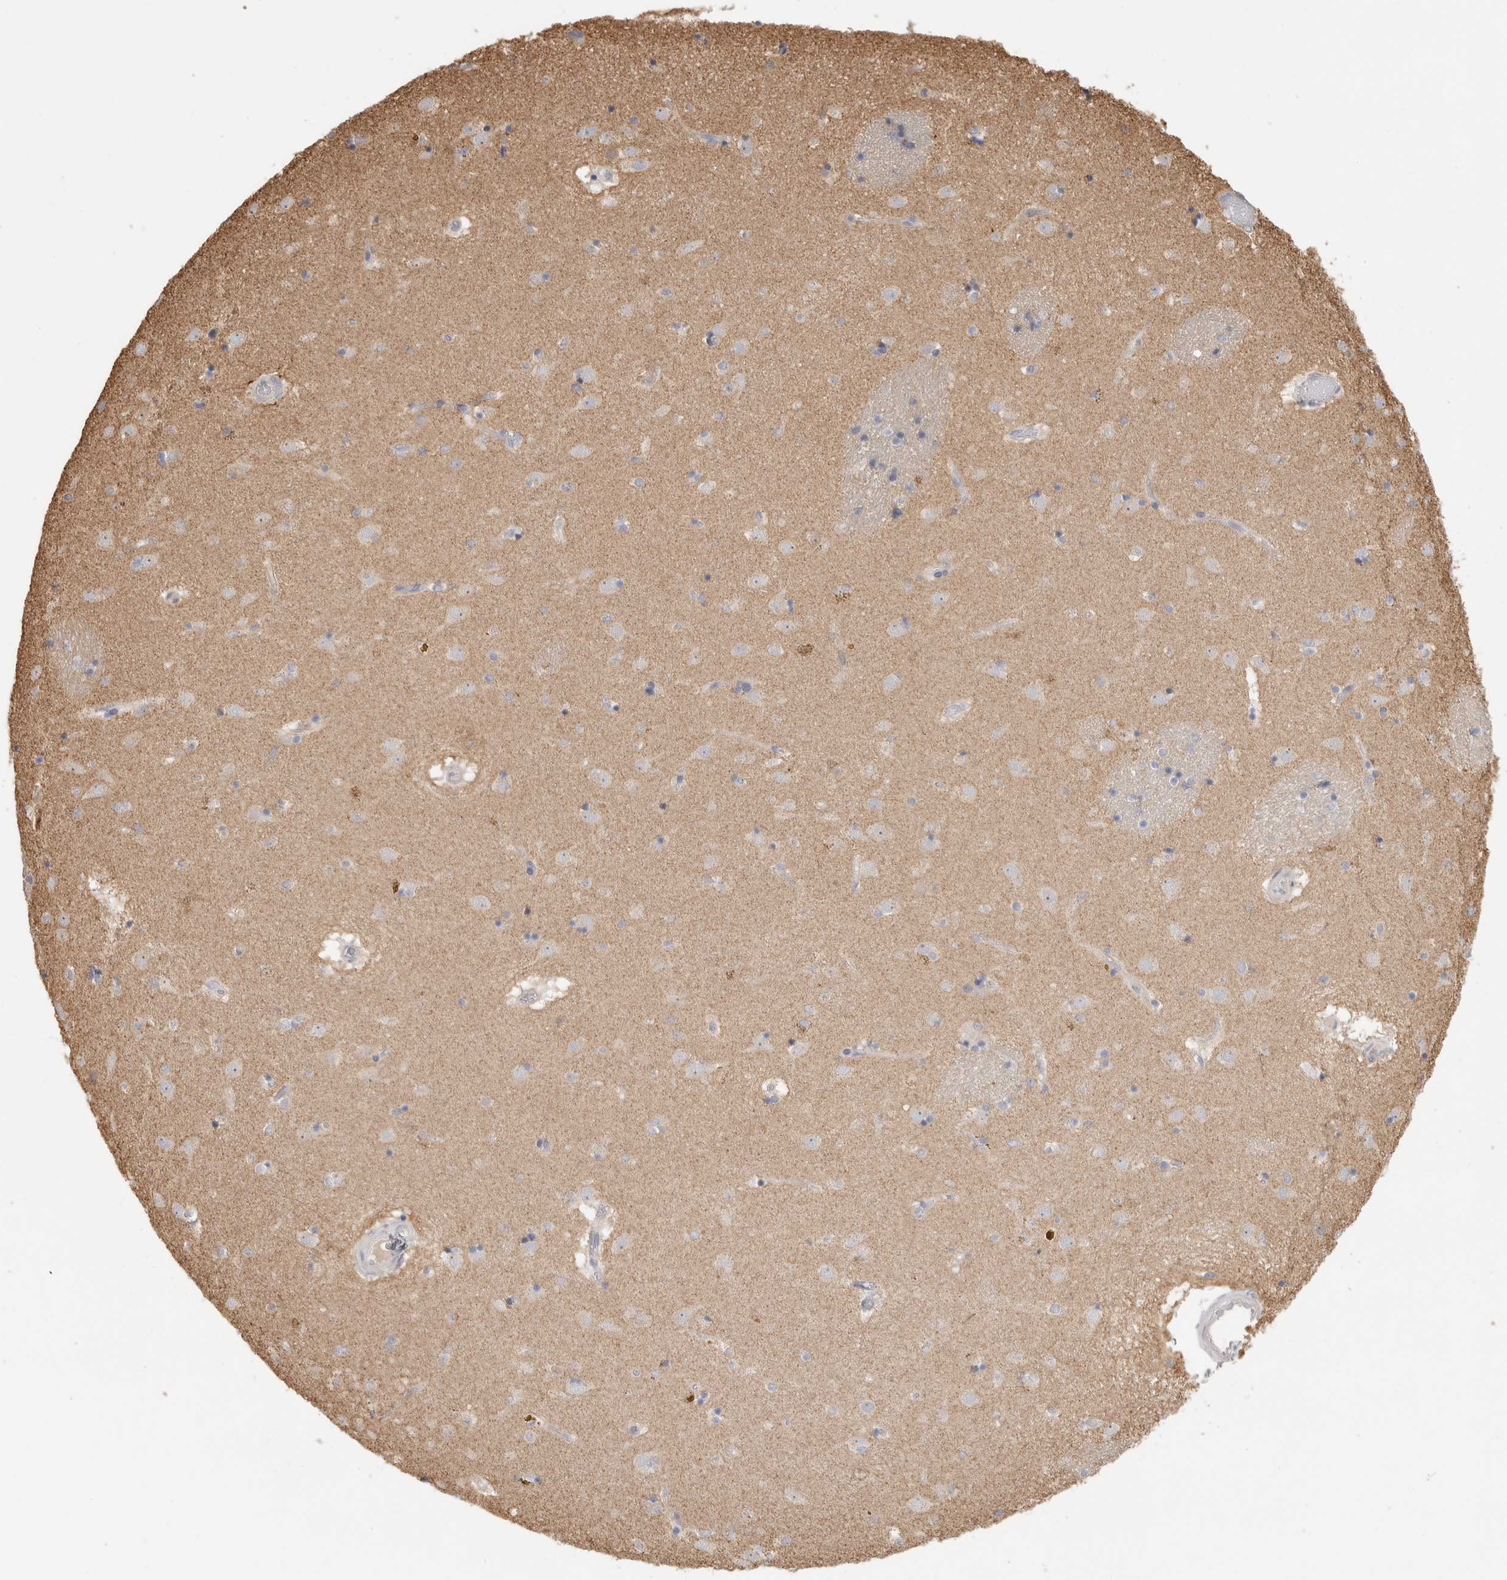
{"staining": {"intensity": "negative", "quantity": "none", "location": "none"}, "tissue": "caudate", "cell_type": "Glial cells", "image_type": "normal", "snomed": [{"axis": "morphology", "description": "Normal tissue, NOS"}, {"axis": "topography", "description": "Lateral ventricle wall"}], "caption": "Caudate stained for a protein using immunohistochemistry reveals no positivity glial cells.", "gene": "DCXR", "patient": {"sex": "male", "age": 70}}